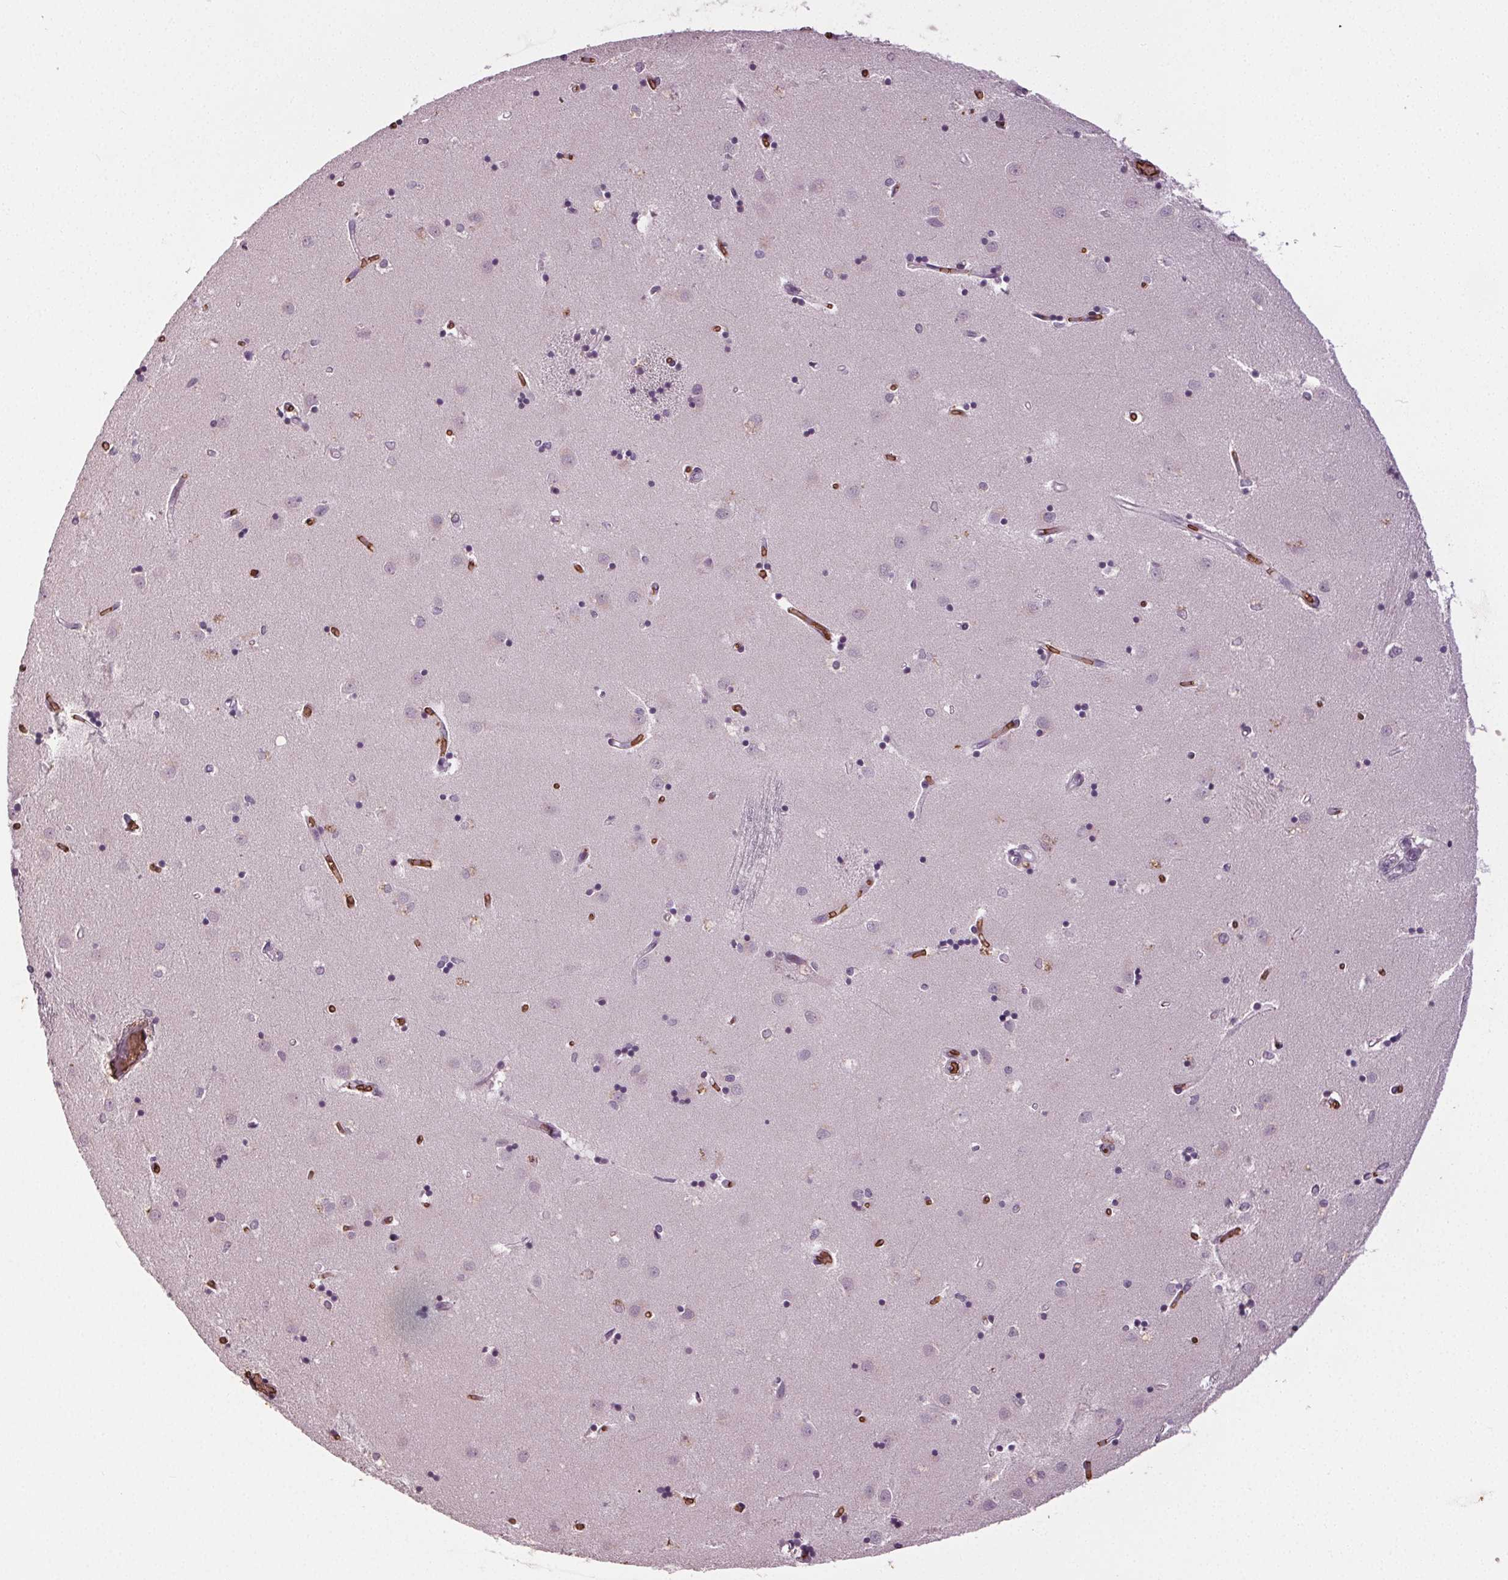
{"staining": {"intensity": "negative", "quantity": "none", "location": "none"}, "tissue": "caudate", "cell_type": "Glial cells", "image_type": "normal", "snomed": [{"axis": "morphology", "description": "Normal tissue, NOS"}, {"axis": "topography", "description": "Lateral ventricle wall"}], "caption": "A photomicrograph of human caudate is negative for staining in glial cells.", "gene": "SLC4A1", "patient": {"sex": "male", "age": 54}}